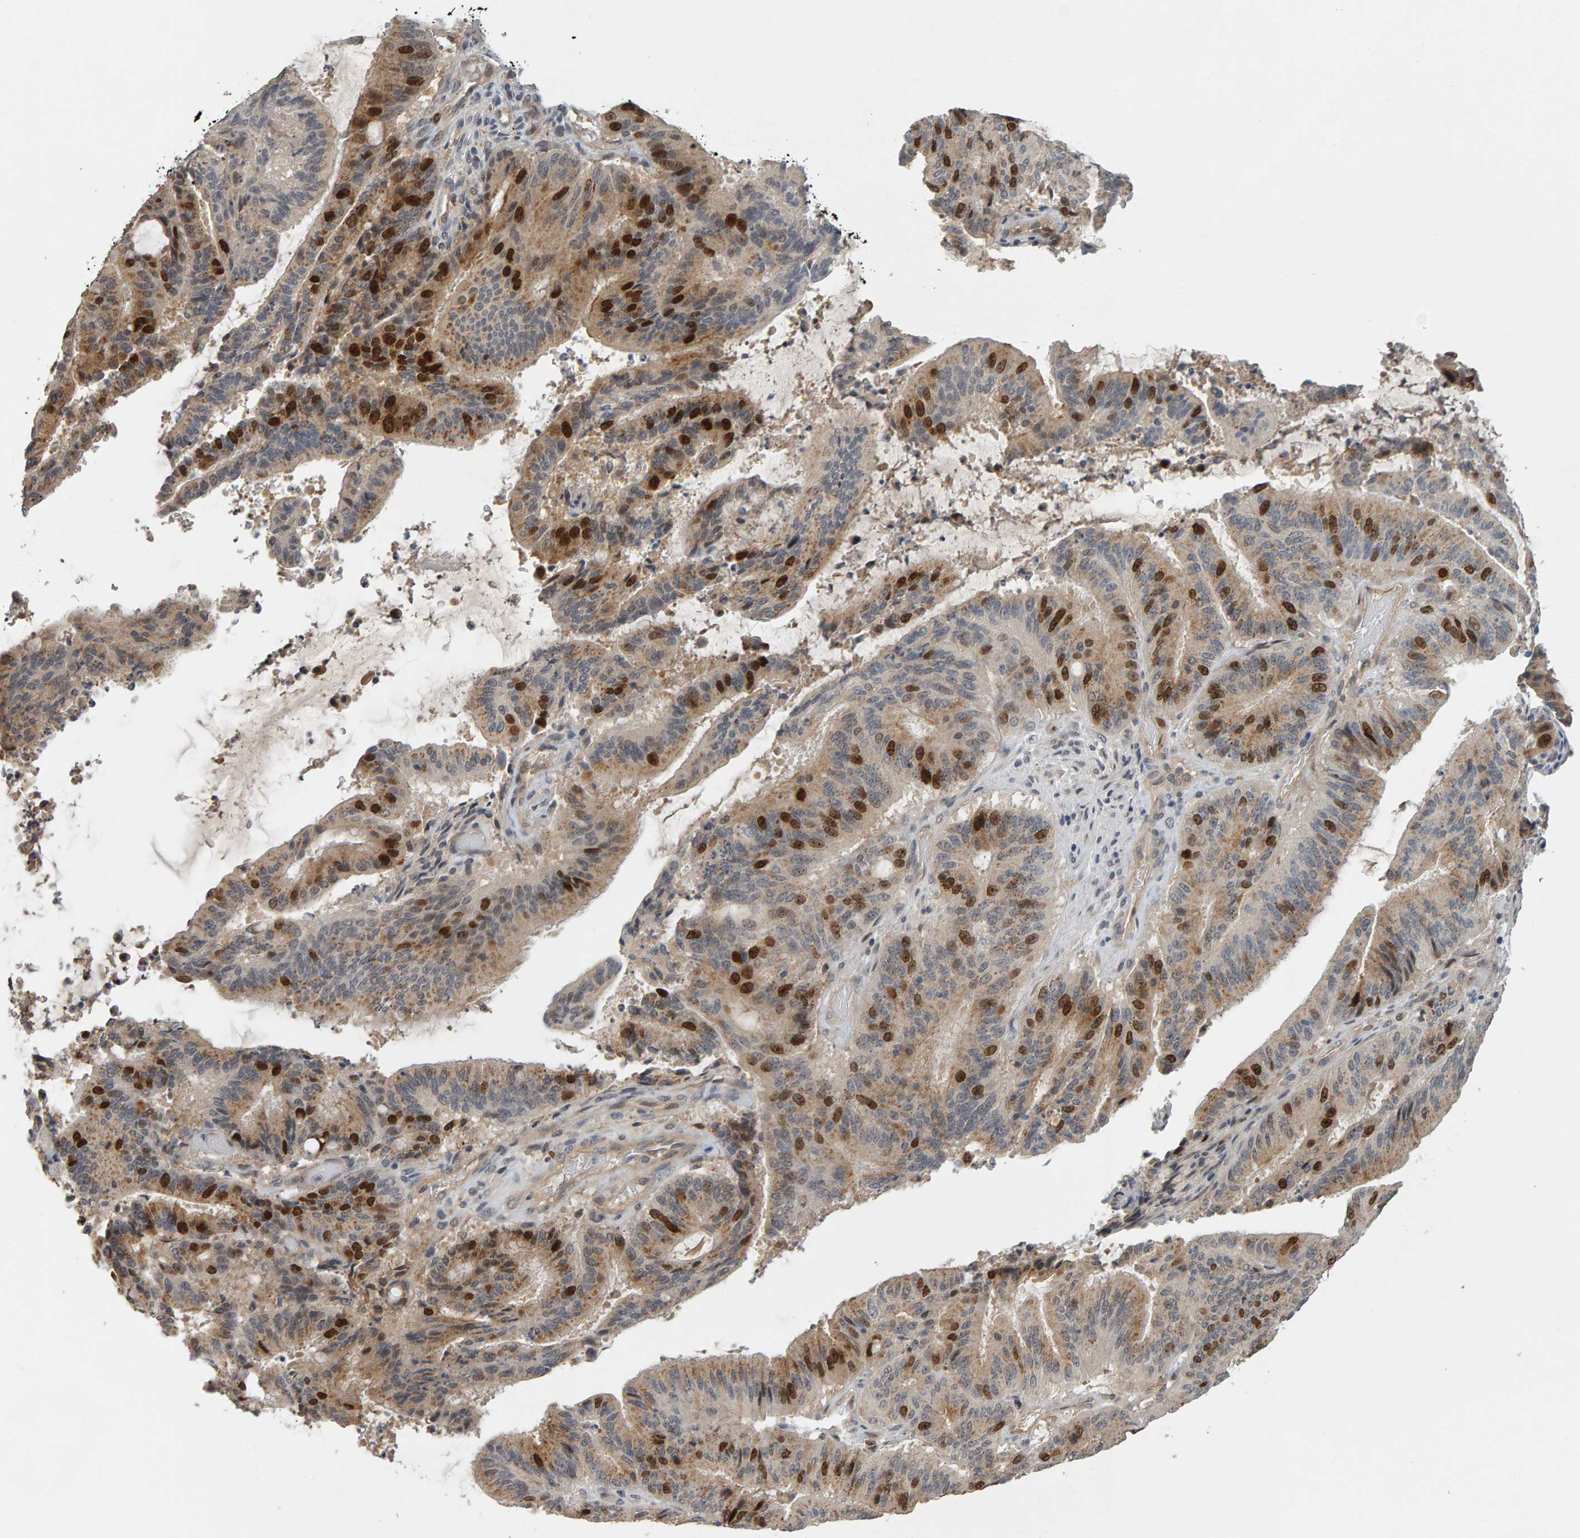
{"staining": {"intensity": "strong", "quantity": "25%-75%", "location": "cytoplasmic/membranous,nuclear"}, "tissue": "liver cancer", "cell_type": "Tumor cells", "image_type": "cancer", "snomed": [{"axis": "morphology", "description": "Normal tissue, NOS"}, {"axis": "morphology", "description": "Cholangiocarcinoma"}, {"axis": "topography", "description": "Liver"}, {"axis": "topography", "description": "Peripheral nerve tissue"}], "caption": "An image of liver cancer (cholangiocarcinoma) stained for a protein reveals strong cytoplasmic/membranous and nuclear brown staining in tumor cells.", "gene": "CDCA5", "patient": {"sex": "female", "age": 73}}